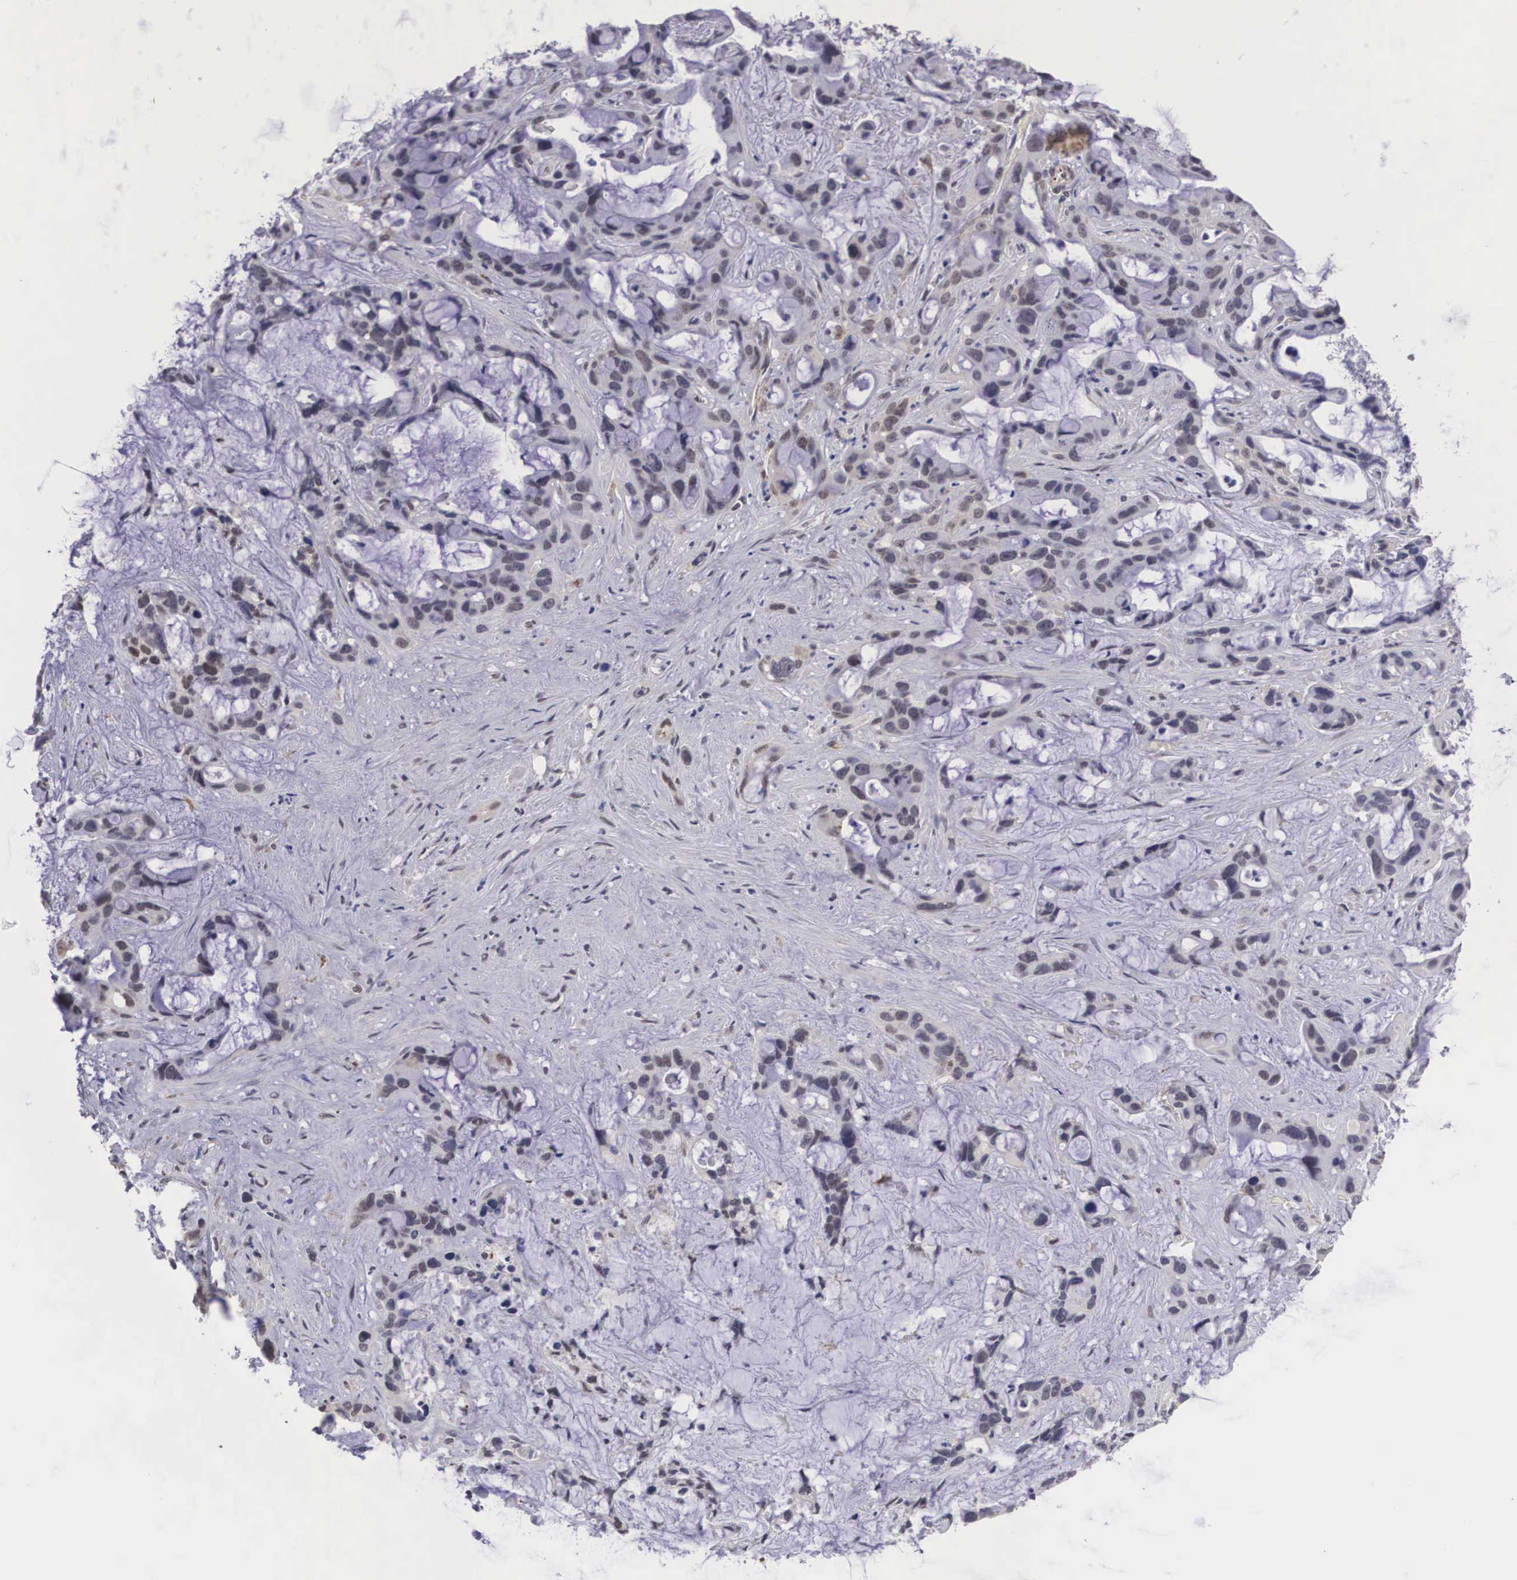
{"staining": {"intensity": "negative", "quantity": "none", "location": "none"}, "tissue": "liver cancer", "cell_type": "Tumor cells", "image_type": "cancer", "snomed": [{"axis": "morphology", "description": "Cholangiocarcinoma"}, {"axis": "topography", "description": "Liver"}], "caption": "Immunohistochemical staining of human liver cancer displays no significant staining in tumor cells.", "gene": "MORC2", "patient": {"sex": "female", "age": 65}}